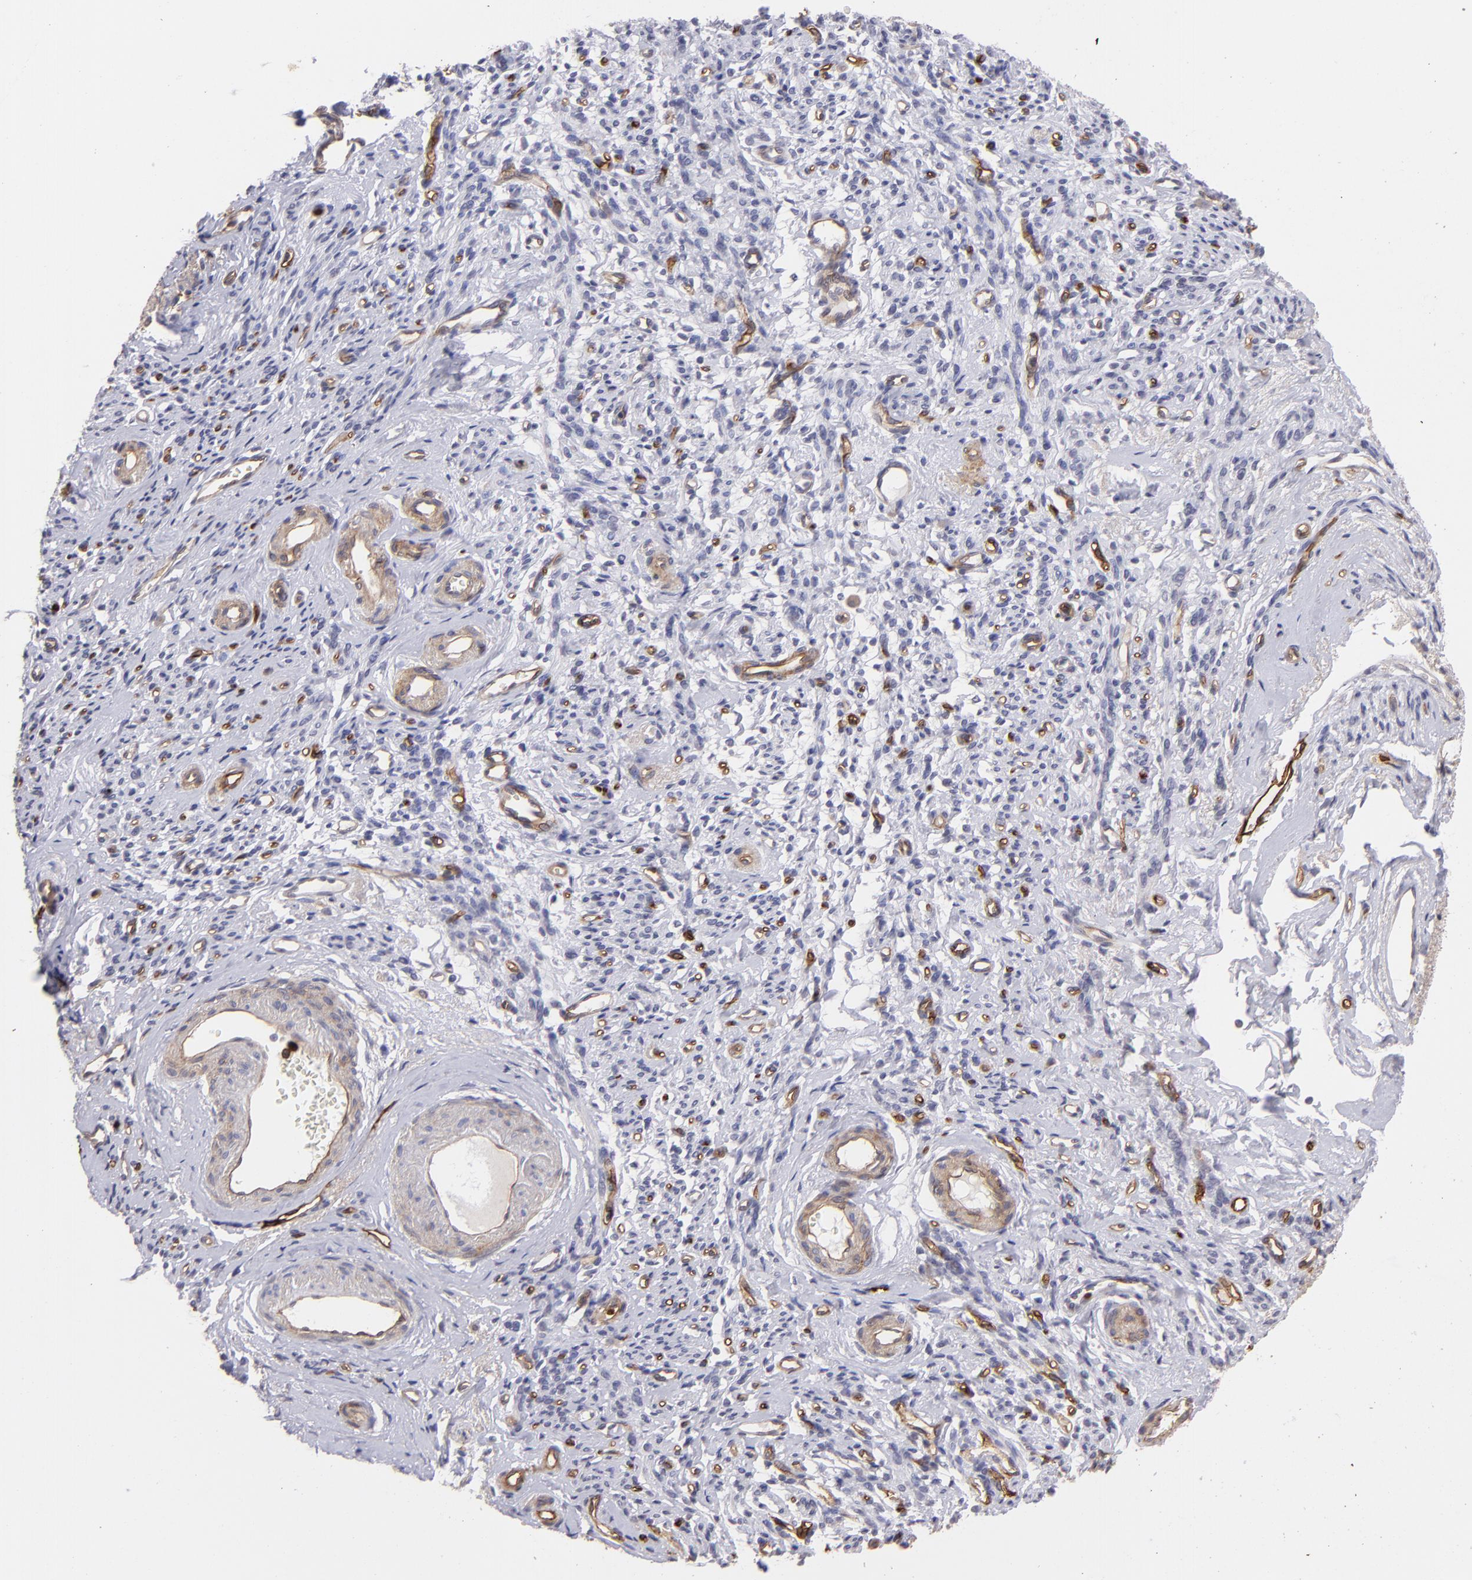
{"staining": {"intensity": "negative", "quantity": "none", "location": "none"}, "tissue": "endometrial cancer", "cell_type": "Tumor cells", "image_type": "cancer", "snomed": [{"axis": "morphology", "description": "Adenocarcinoma, NOS"}, {"axis": "topography", "description": "Endometrium"}], "caption": "IHC photomicrograph of neoplastic tissue: human endometrial adenocarcinoma stained with DAB demonstrates no significant protein expression in tumor cells.", "gene": "DYSF", "patient": {"sex": "female", "age": 75}}